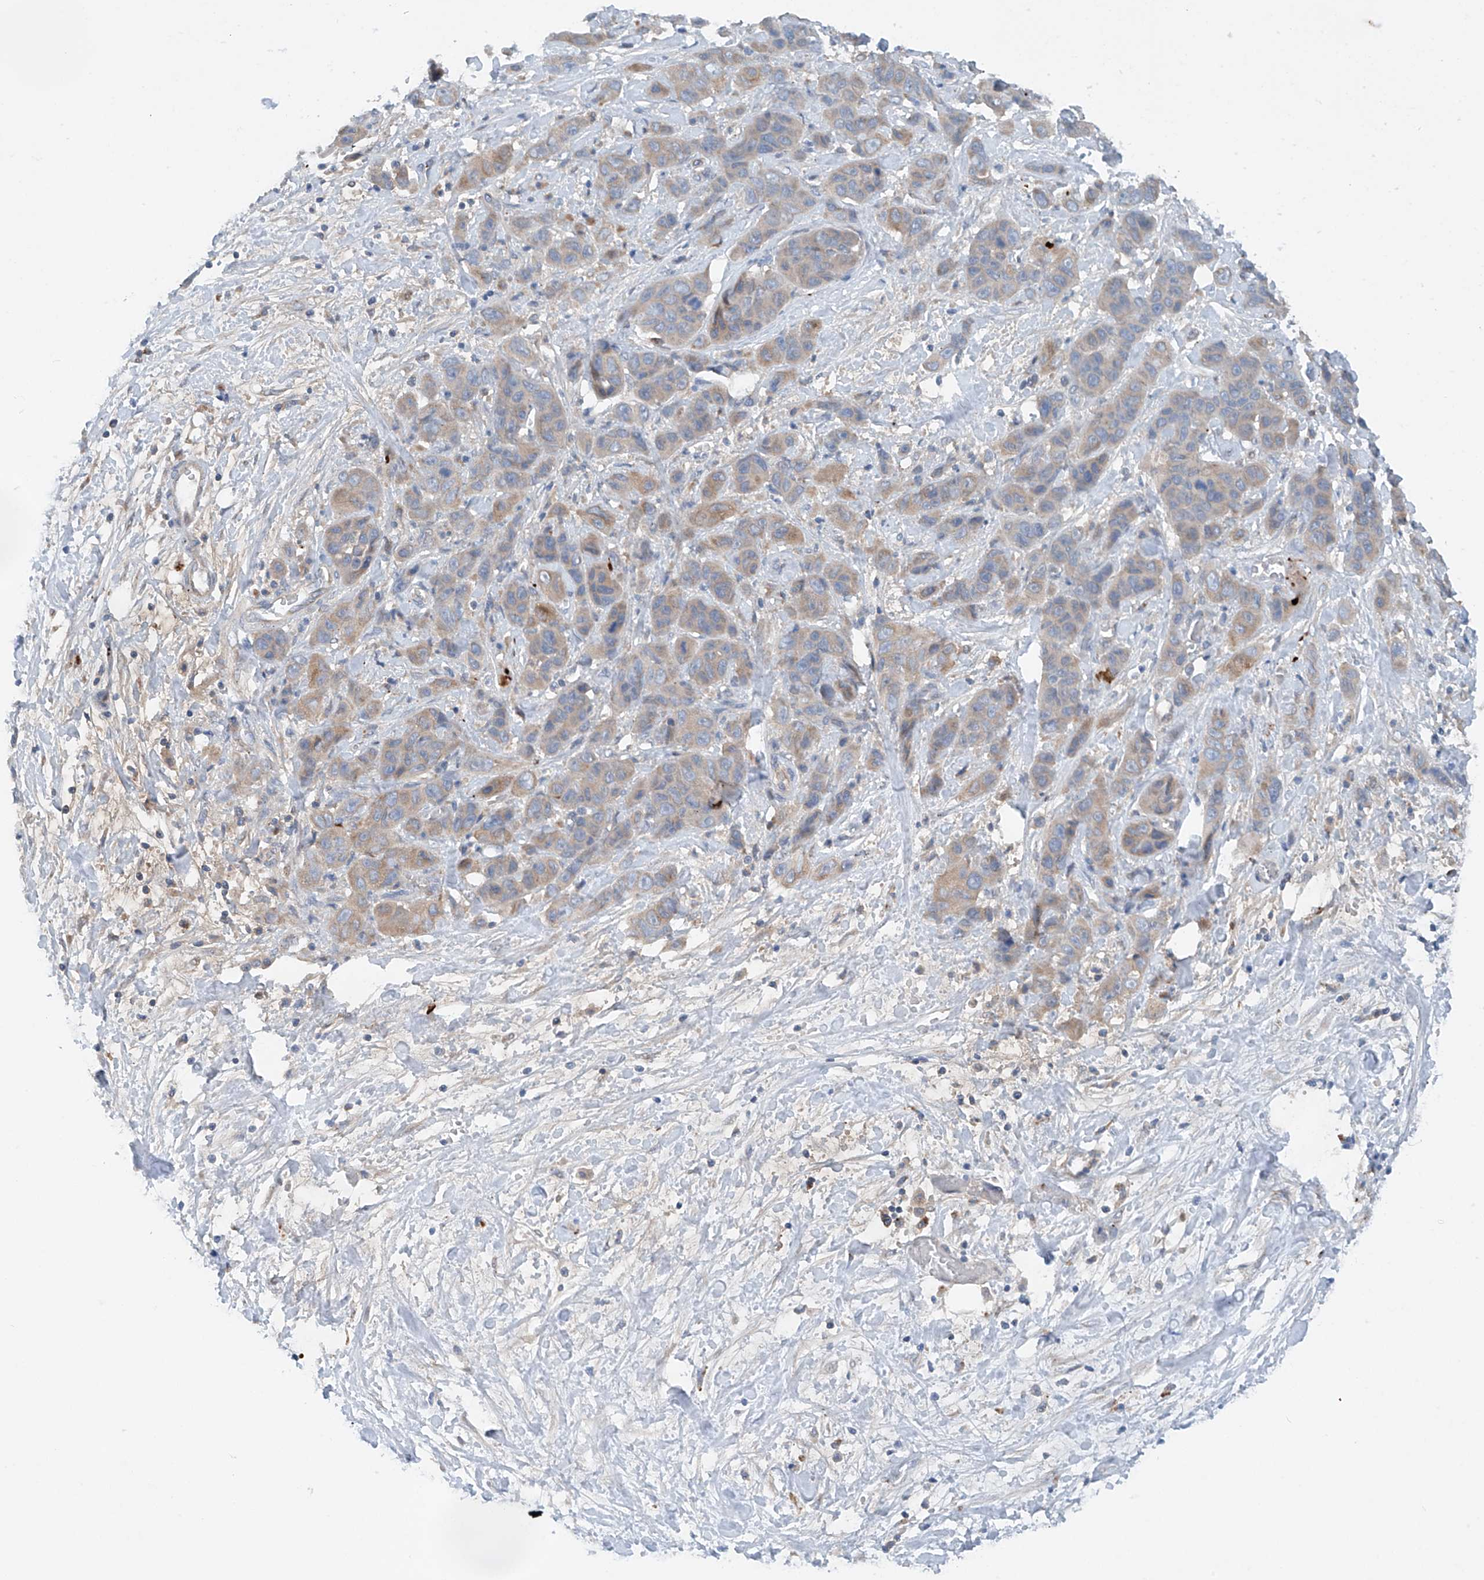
{"staining": {"intensity": "weak", "quantity": "25%-75%", "location": "cytoplasmic/membranous"}, "tissue": "liver cancer", "cell_type": "Tumor cells", "image_type": "cancer", "snomed": [{"axis": "morphology", "description": "Cholangiocarcinoma"}, {"axis": "topography", "description": "Liver"}], "caption": "About 25%-75% of tumor cells in human cholangiocarcinoma (liver) demonstrate weak cytoplasmic/membranous protein staining as visualized by brown immunohistochemical staining.", "gene": "CEP85L", "patient": {"sex": "female", "age": 52}}